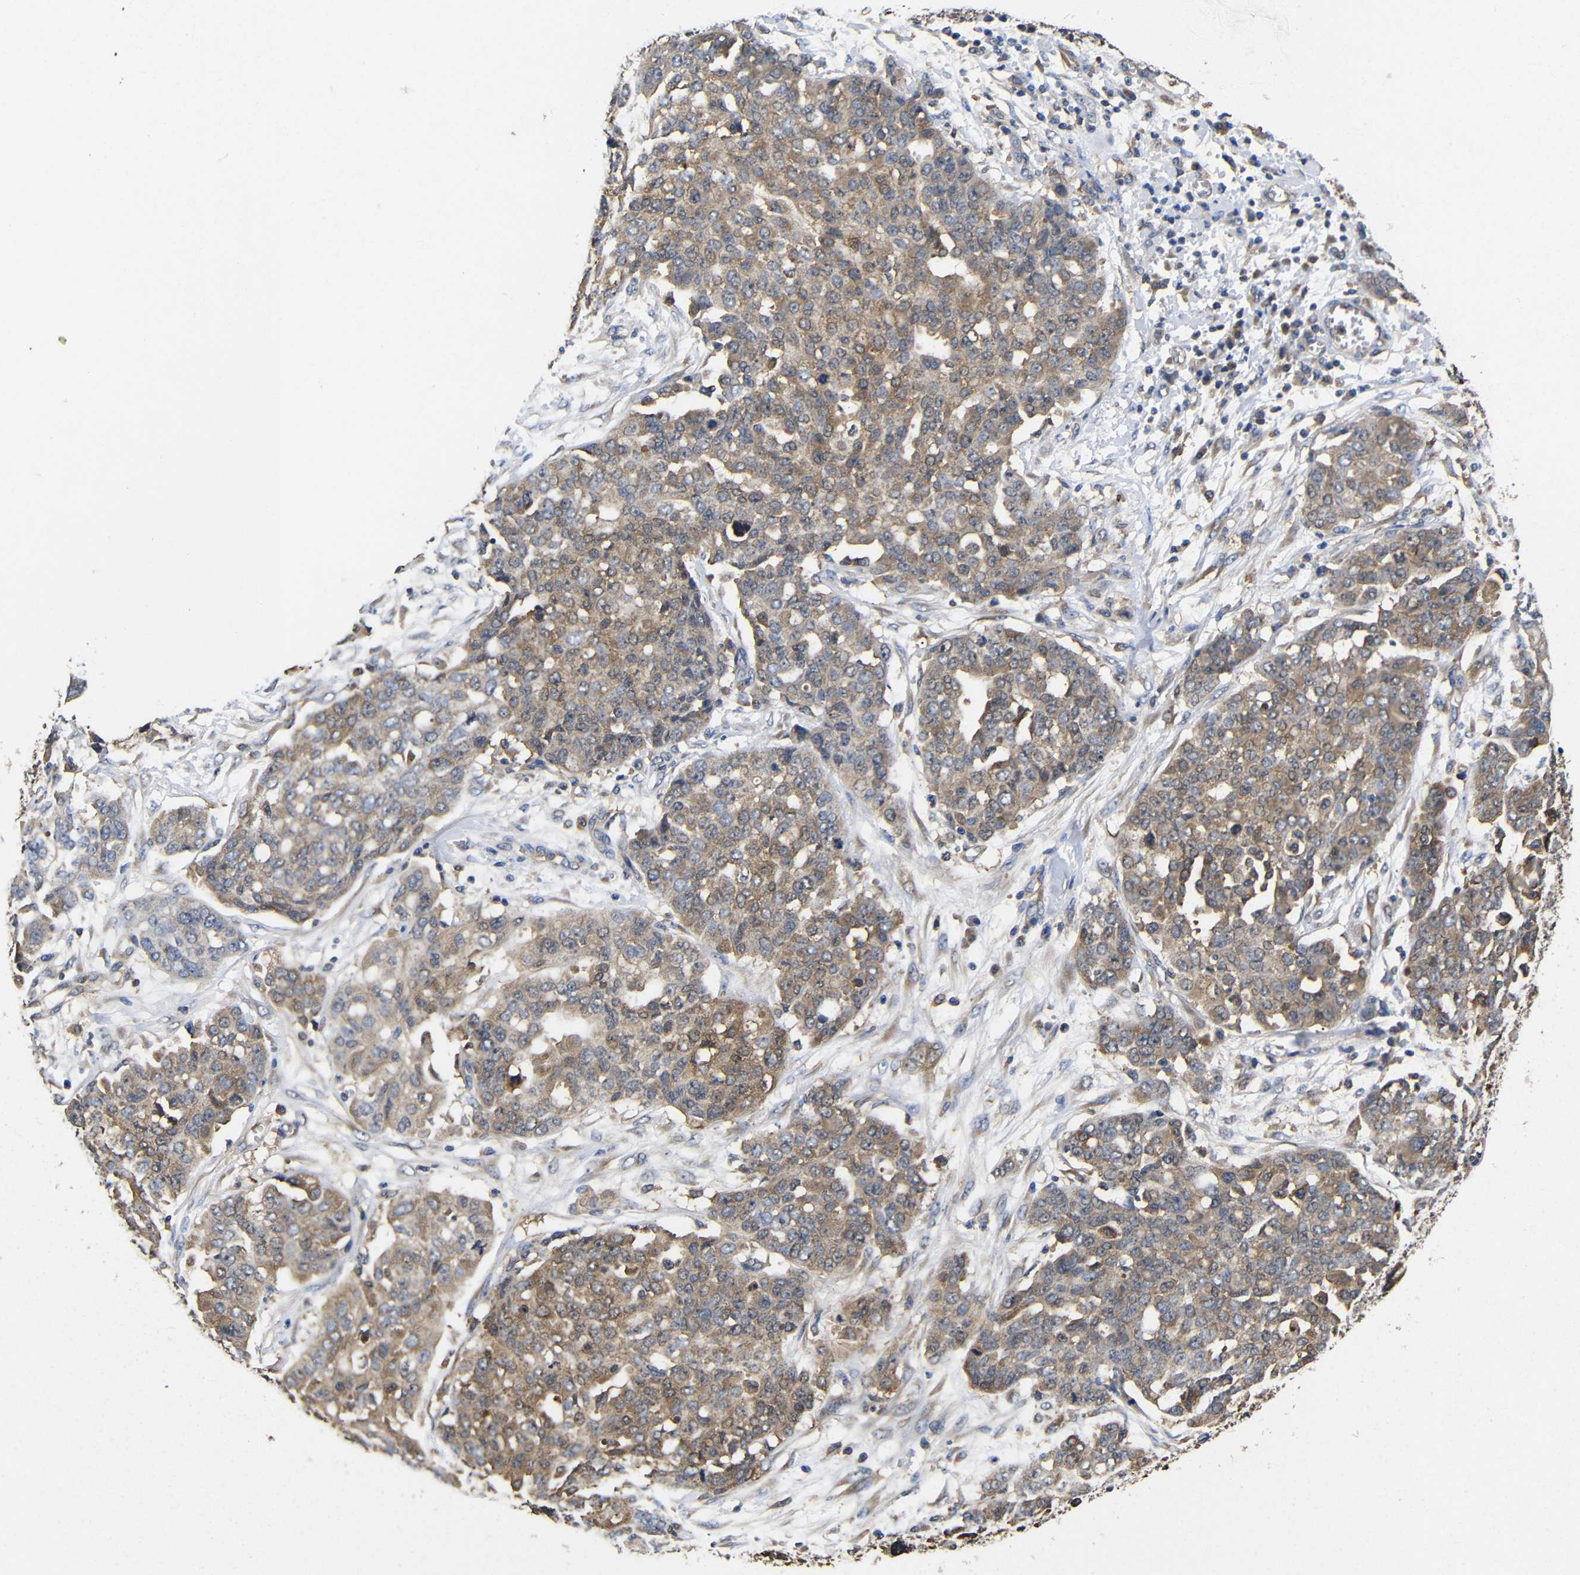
{"staining": {"intensity": "moderate", "quantity": ">75%", "location": "cytoplasmic/membranous"}, "tissue": "ovarian cancer", "cell_type": "Tumor cells", "image_type": "cancer", "snomed": [{"axis": "morphology", "description": "Cystadenocarcinoma, serous, NOS"}, {"axis": "topography", "description": "Soft tissue"}, {"axis": "topography", "description": "Ovary"}], "caption": "Immunohistochemistry staining of ovarian cancer (serous cystadenocarcinoma), which demonstrates medium levels of moderate cytoplasmic/membranous expression in approximately >75% of tumor cells indicating moderate cytoplasmic/membranous protein expression. The staining was performed using DAB (brown) for protein detection and nuclei were counterstained in hematoxylin (blue).", "gene": "LRRCC1", "patient": {"sex": "female", "age": 57}}